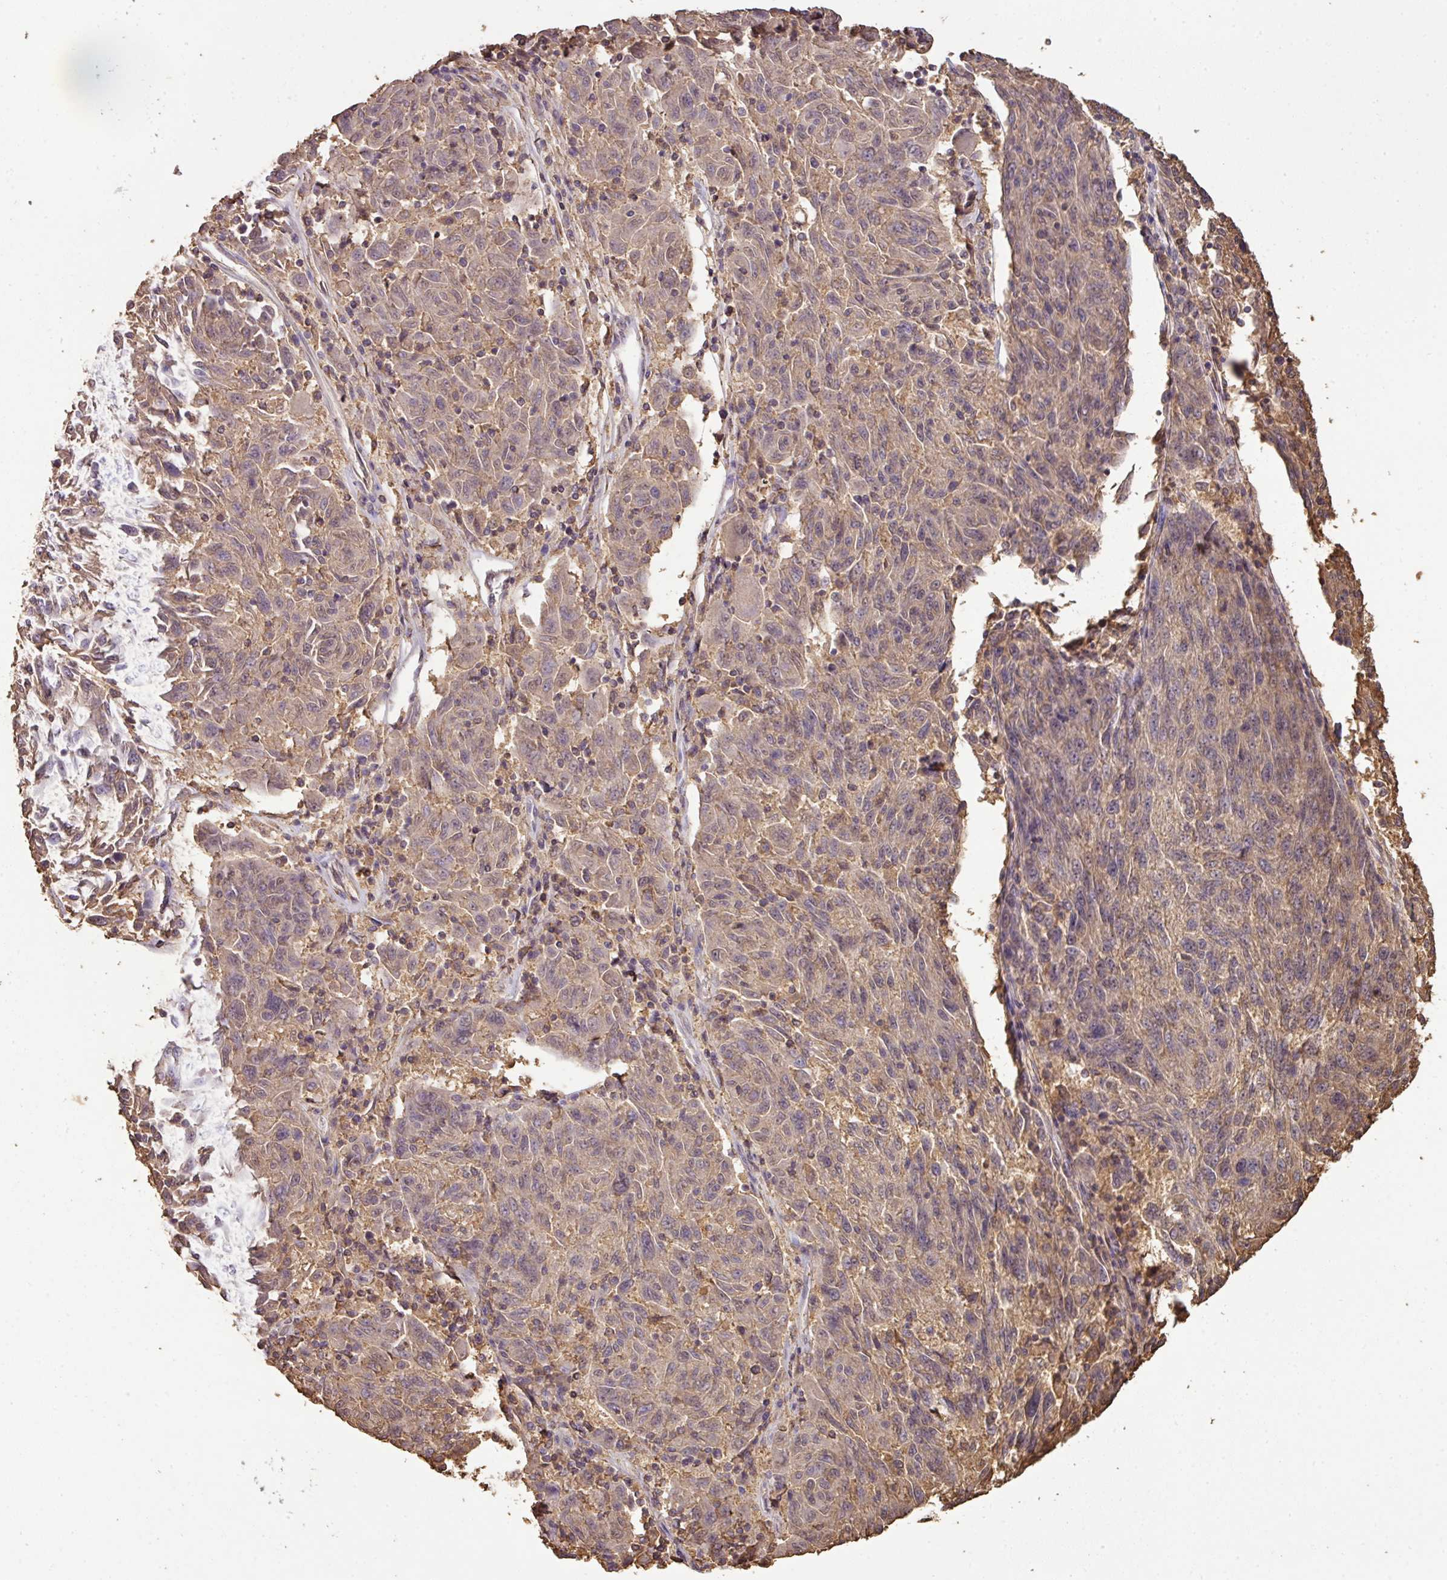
{"staining": {"intensity": "weak", "quantity": "25%-75%", "location": "cytoplasmic/membranous"}, "tissue": "melanoma", "cell_type": "Tumor cells", "image_type": "cancer", "snomed": [{"axis": "morphology", "description": "Malignant melanoma, NOS"}, {"axis": "topography", "description": "Skin"}], "caption": "DAB immunohistochemical staining of human melanoma displays weak cytoplasmic/membranous protein staining in about 25%-75% of tumor cells.", "gene": "ATAT1", "patient": {"sex": "male", "age": 53}}